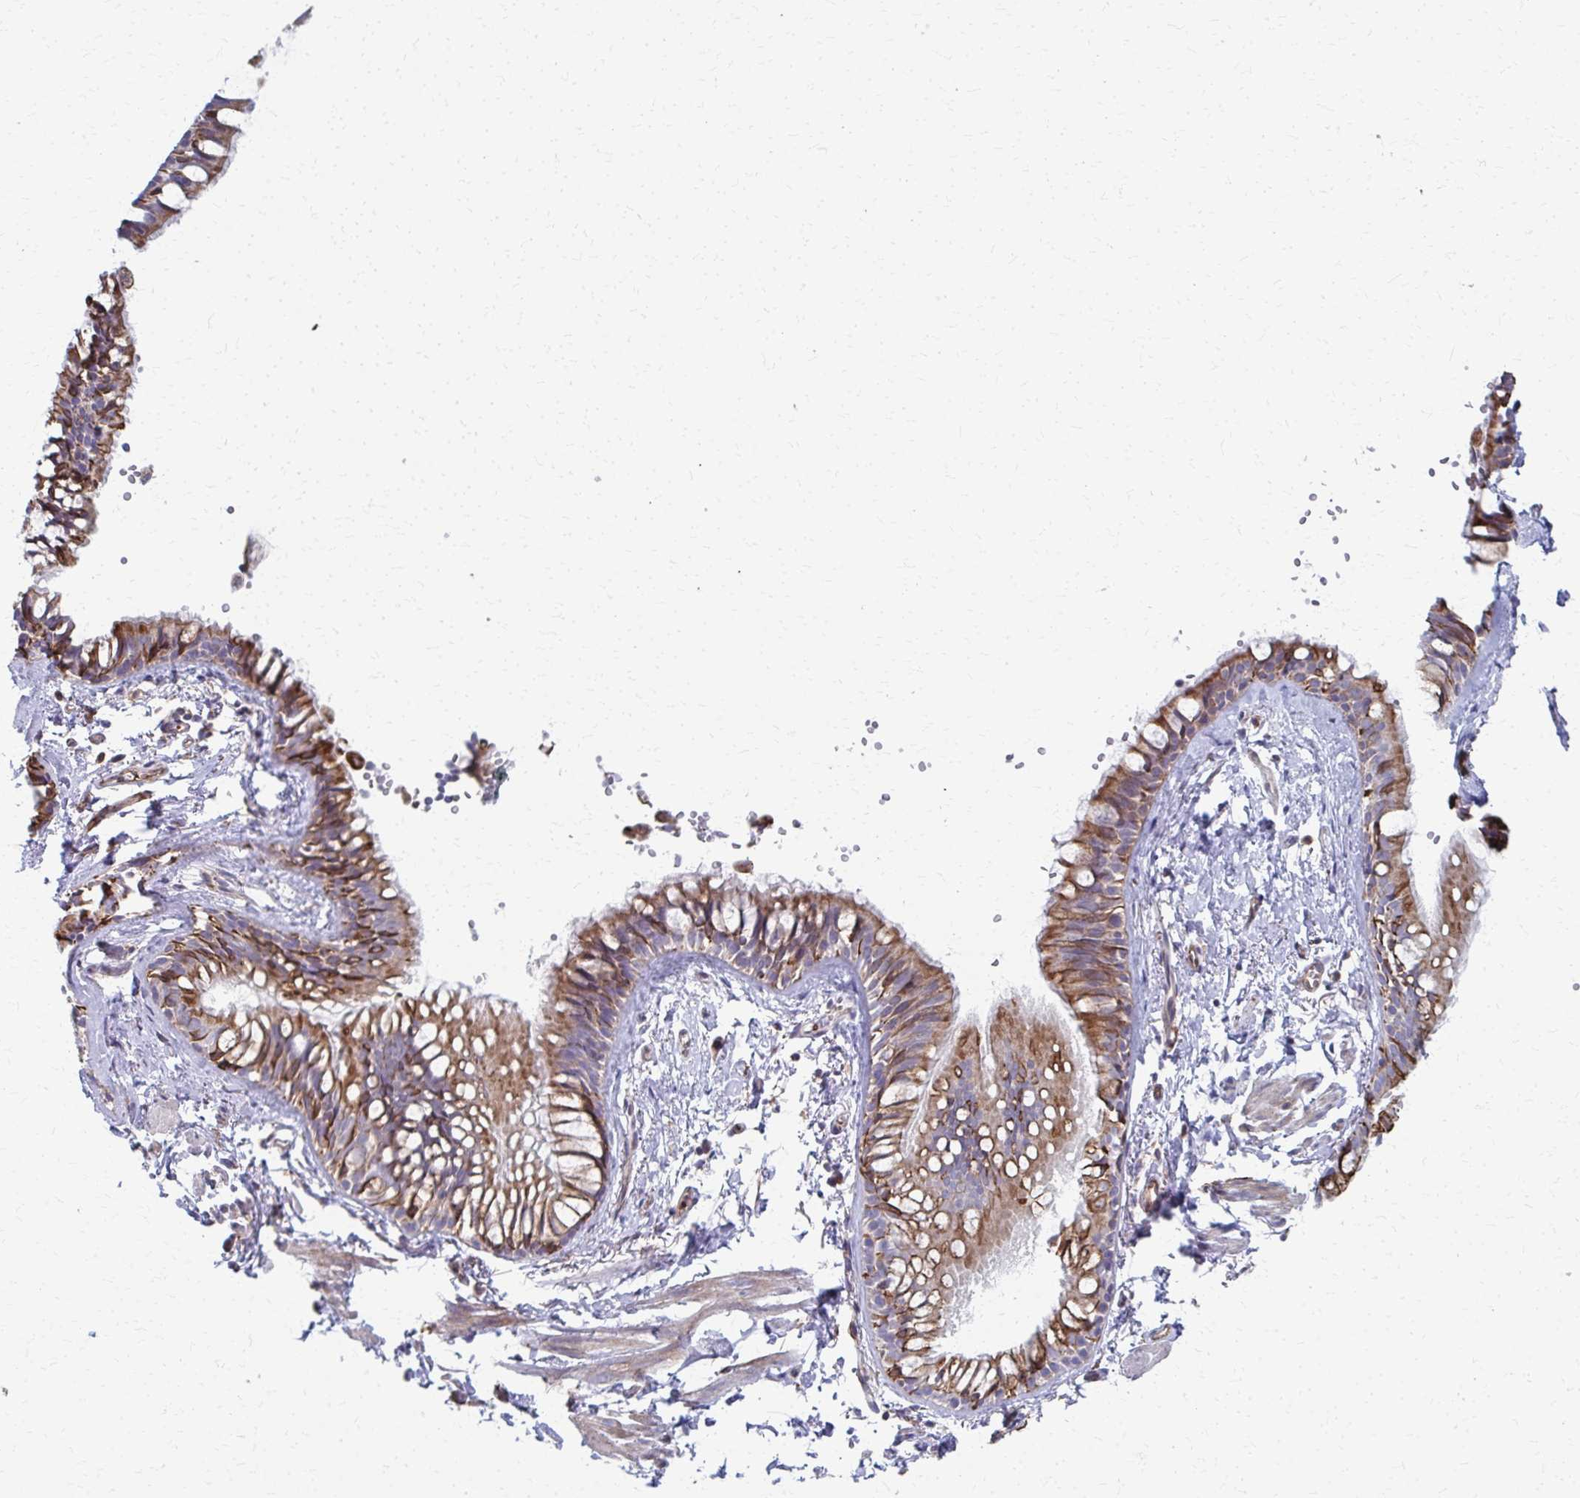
{"staining": {"intensity": "moderate", "quantity": ">75%", "location": "cytoplasmic/membranous"}, "tissue": "bronchus", "cell_type": "Respiratory epithelial cells", "image_type": "normal", "snomed": [{"axis": "morphology", "description": "Normal tissue, NOS"}, {"axis": "topography", "description": "Bronchus"}], "caption": "A micrograph showing moderate cytoplasmic/membranous positivity in approximately >75% of respiratory epithelial cells in normal bronchus, as visualized by brown immunohistochemical staining.", "gene": "FAHD1", "patient": {"sex": "female", "age": 59}}